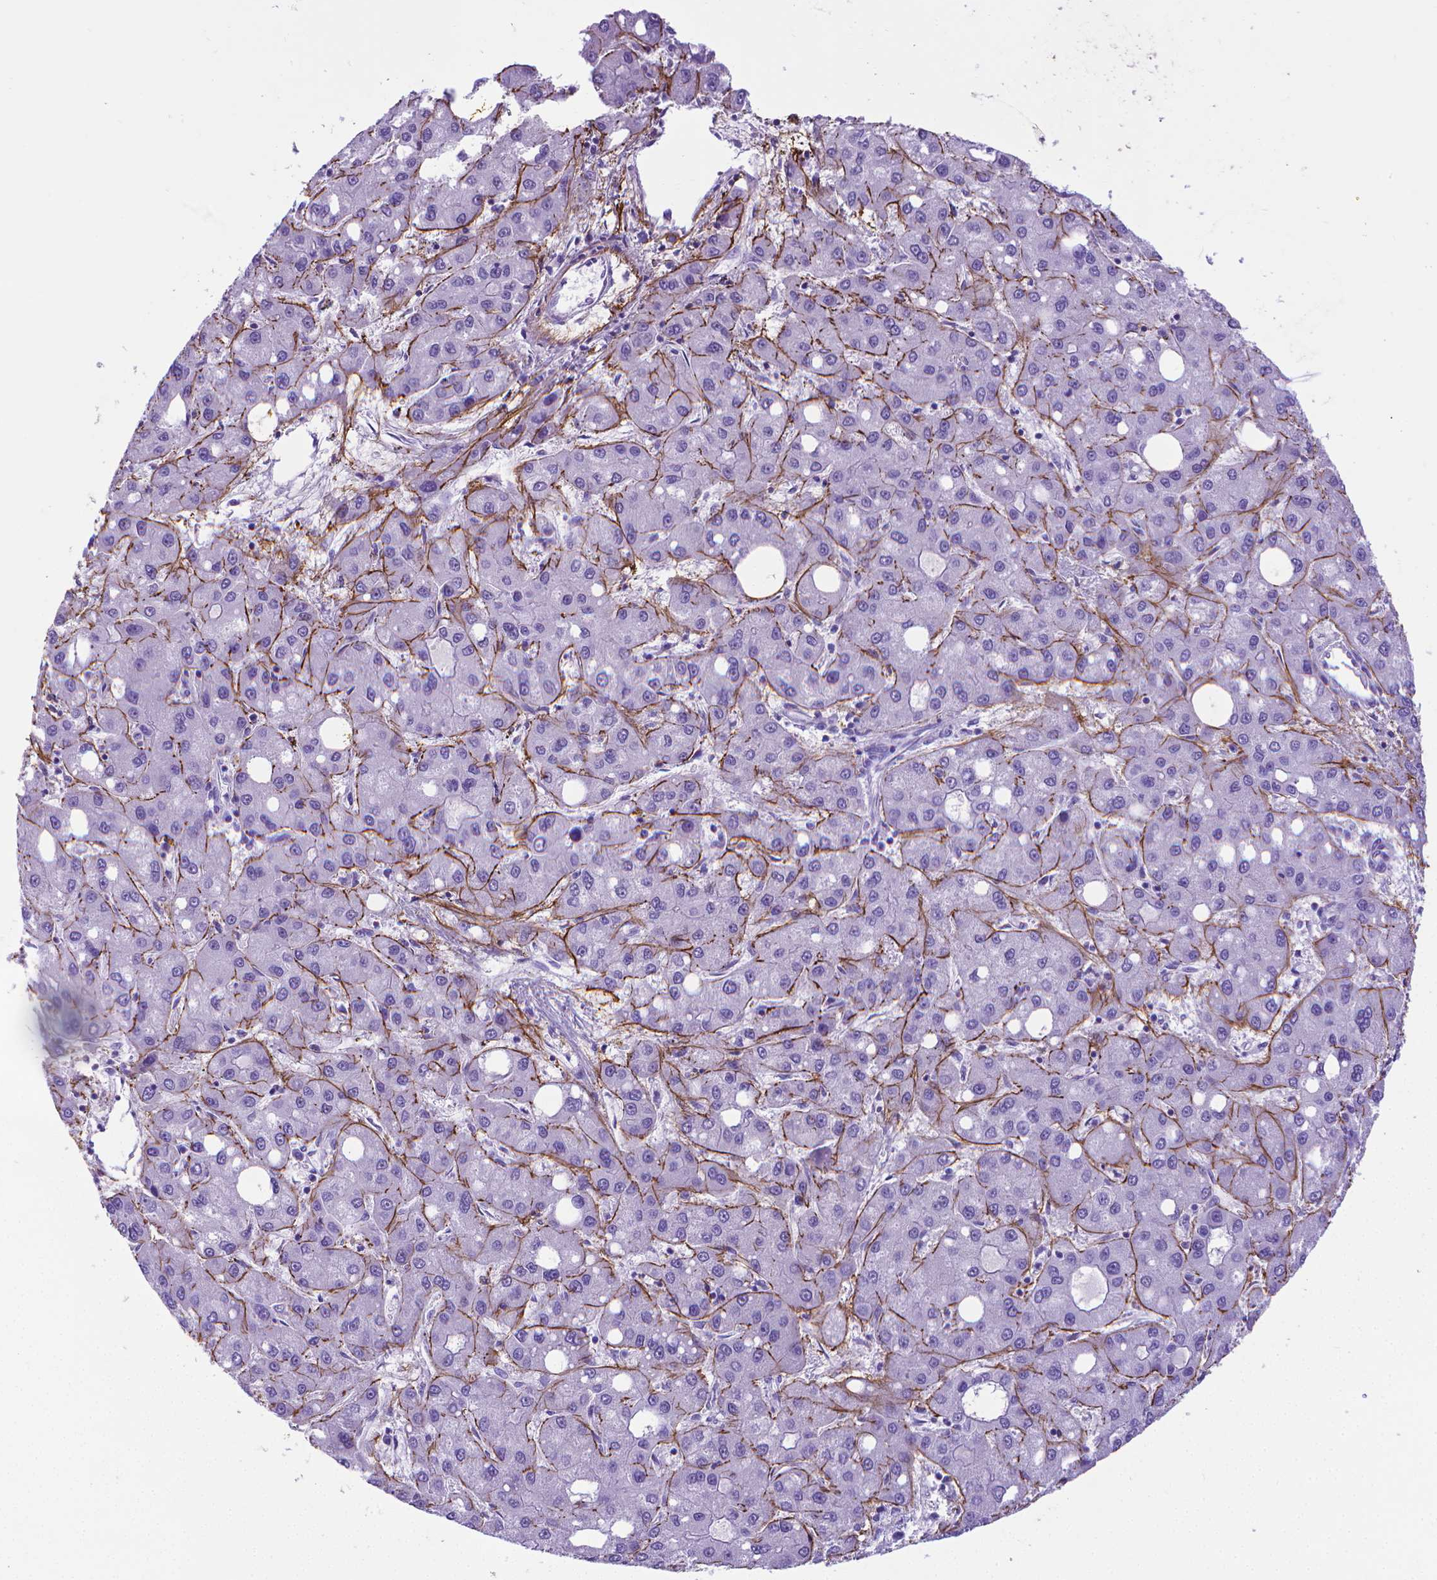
{"staining": {"intensity": "negative", "quantity": "none", "location": "none"}, "tissue": "liver cancer", "cell_type": "Tumor cells", "image_type": "cancer", "snomed": [{"axis": "morphology", "description": "Carcinoma, Hepatocellular, NOS"}, {"axis": "topography", "description": "Liver"}], "caption": "Tumor cells show no significant protein expression in liver cancer.", "gene": "MFAP2", "patient": {"sex": "male", "age": 73}}